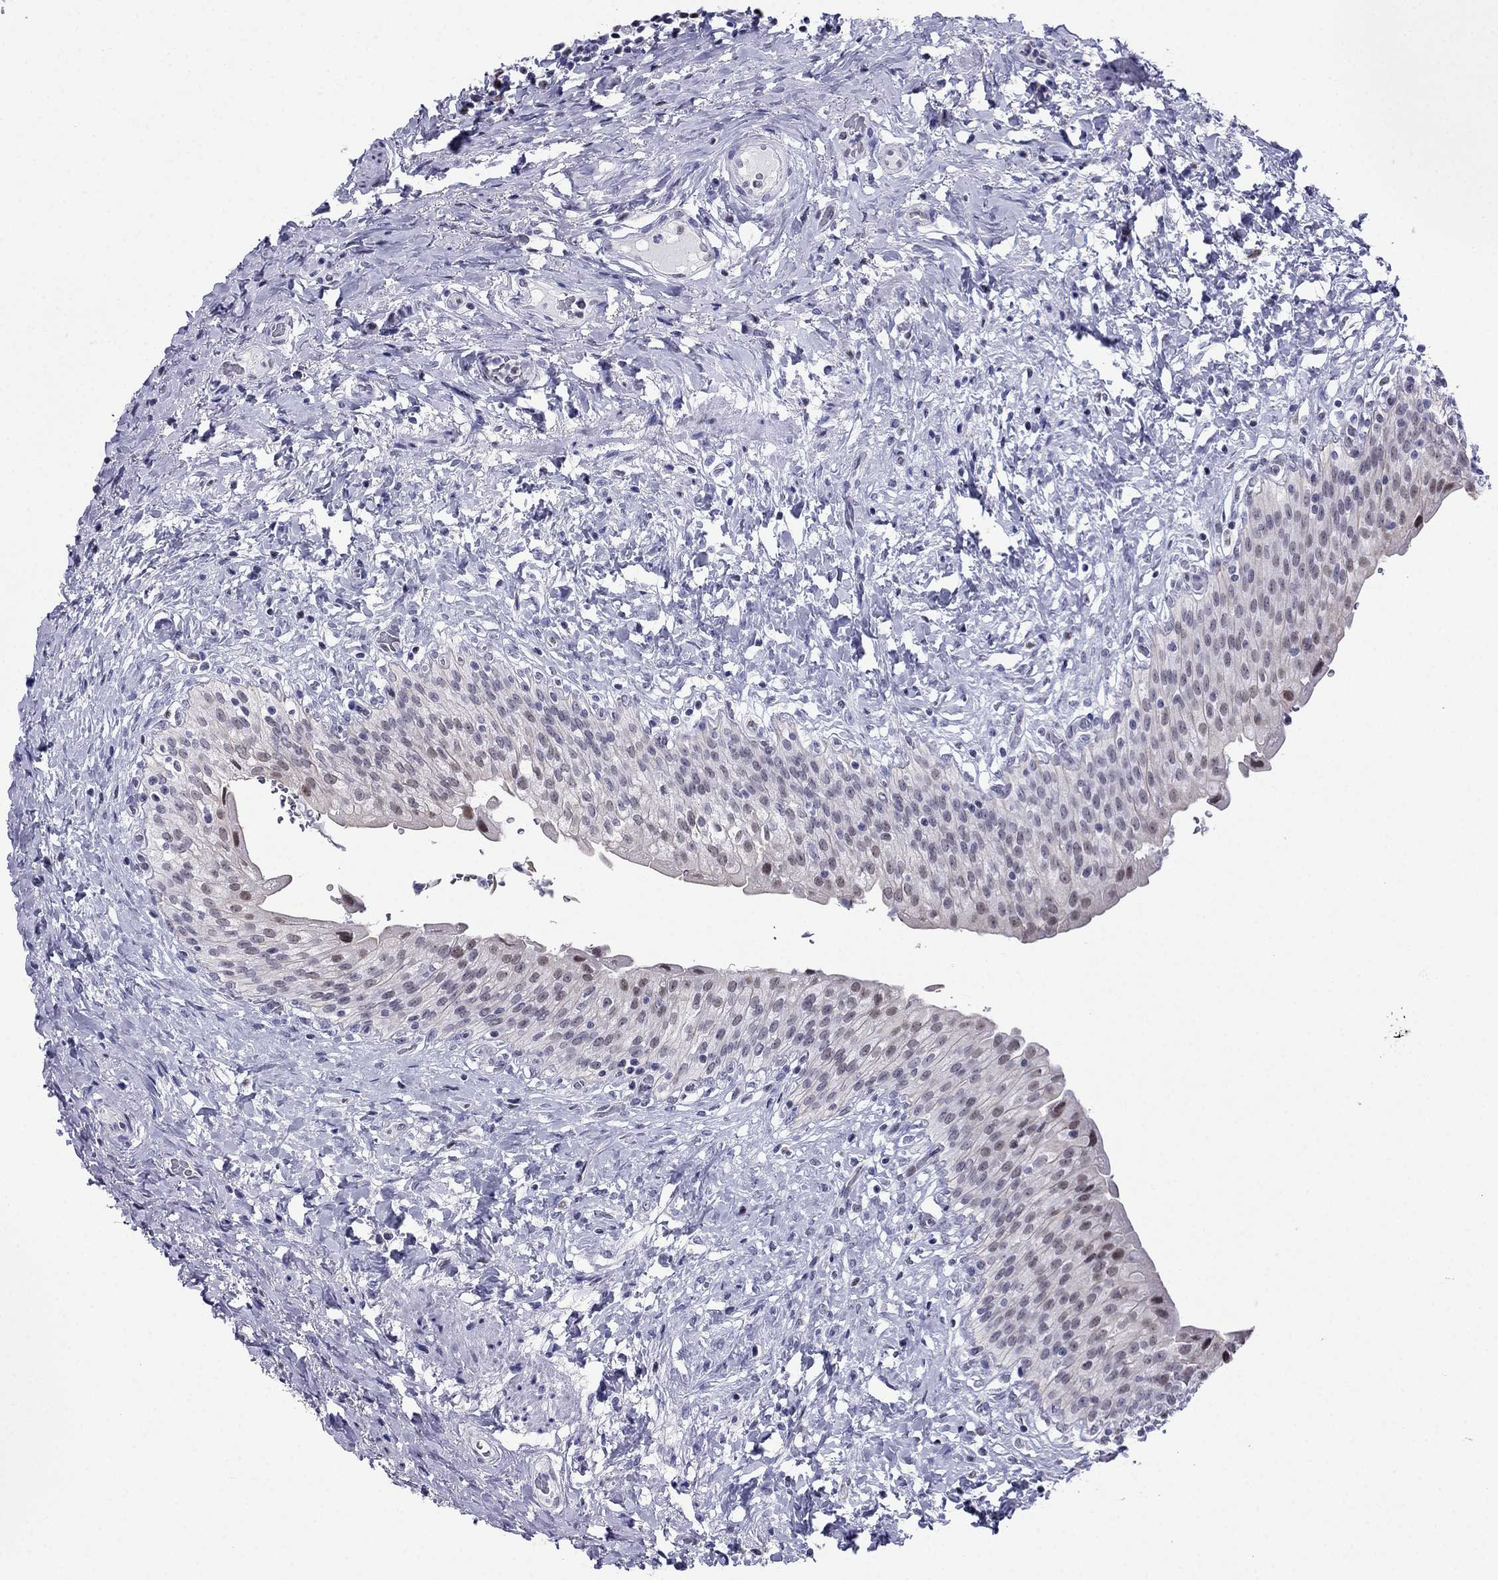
{"staining": {"intensity": "moderate", "quantity": "<25%", "location": "nuclear"}, "tissue": "urinary bladder", "cell_type": "Urothelial cells", "image_type": "normal", "snomed": [{"axis": "morphology", "description": "Normal tissue, NOS"}, {"axis": "morphology", "description": "Inflammation, NOS"}, {"axis": "topography", "description": "Urinary bladder"}], "caption": "Immunohistochemistry staining of benign urinary bladder, which reveals low levels of moderate nuclear expression in approximately <25% of urothelial cells indicating moderate nuclear protein positivity. The staining was performed using DAB (brown) for protein detection and nuclei were counterstained in hematoxylin (blue).", "gene": "PPM1G", "patient": {"sex": "male", "age": 64}}